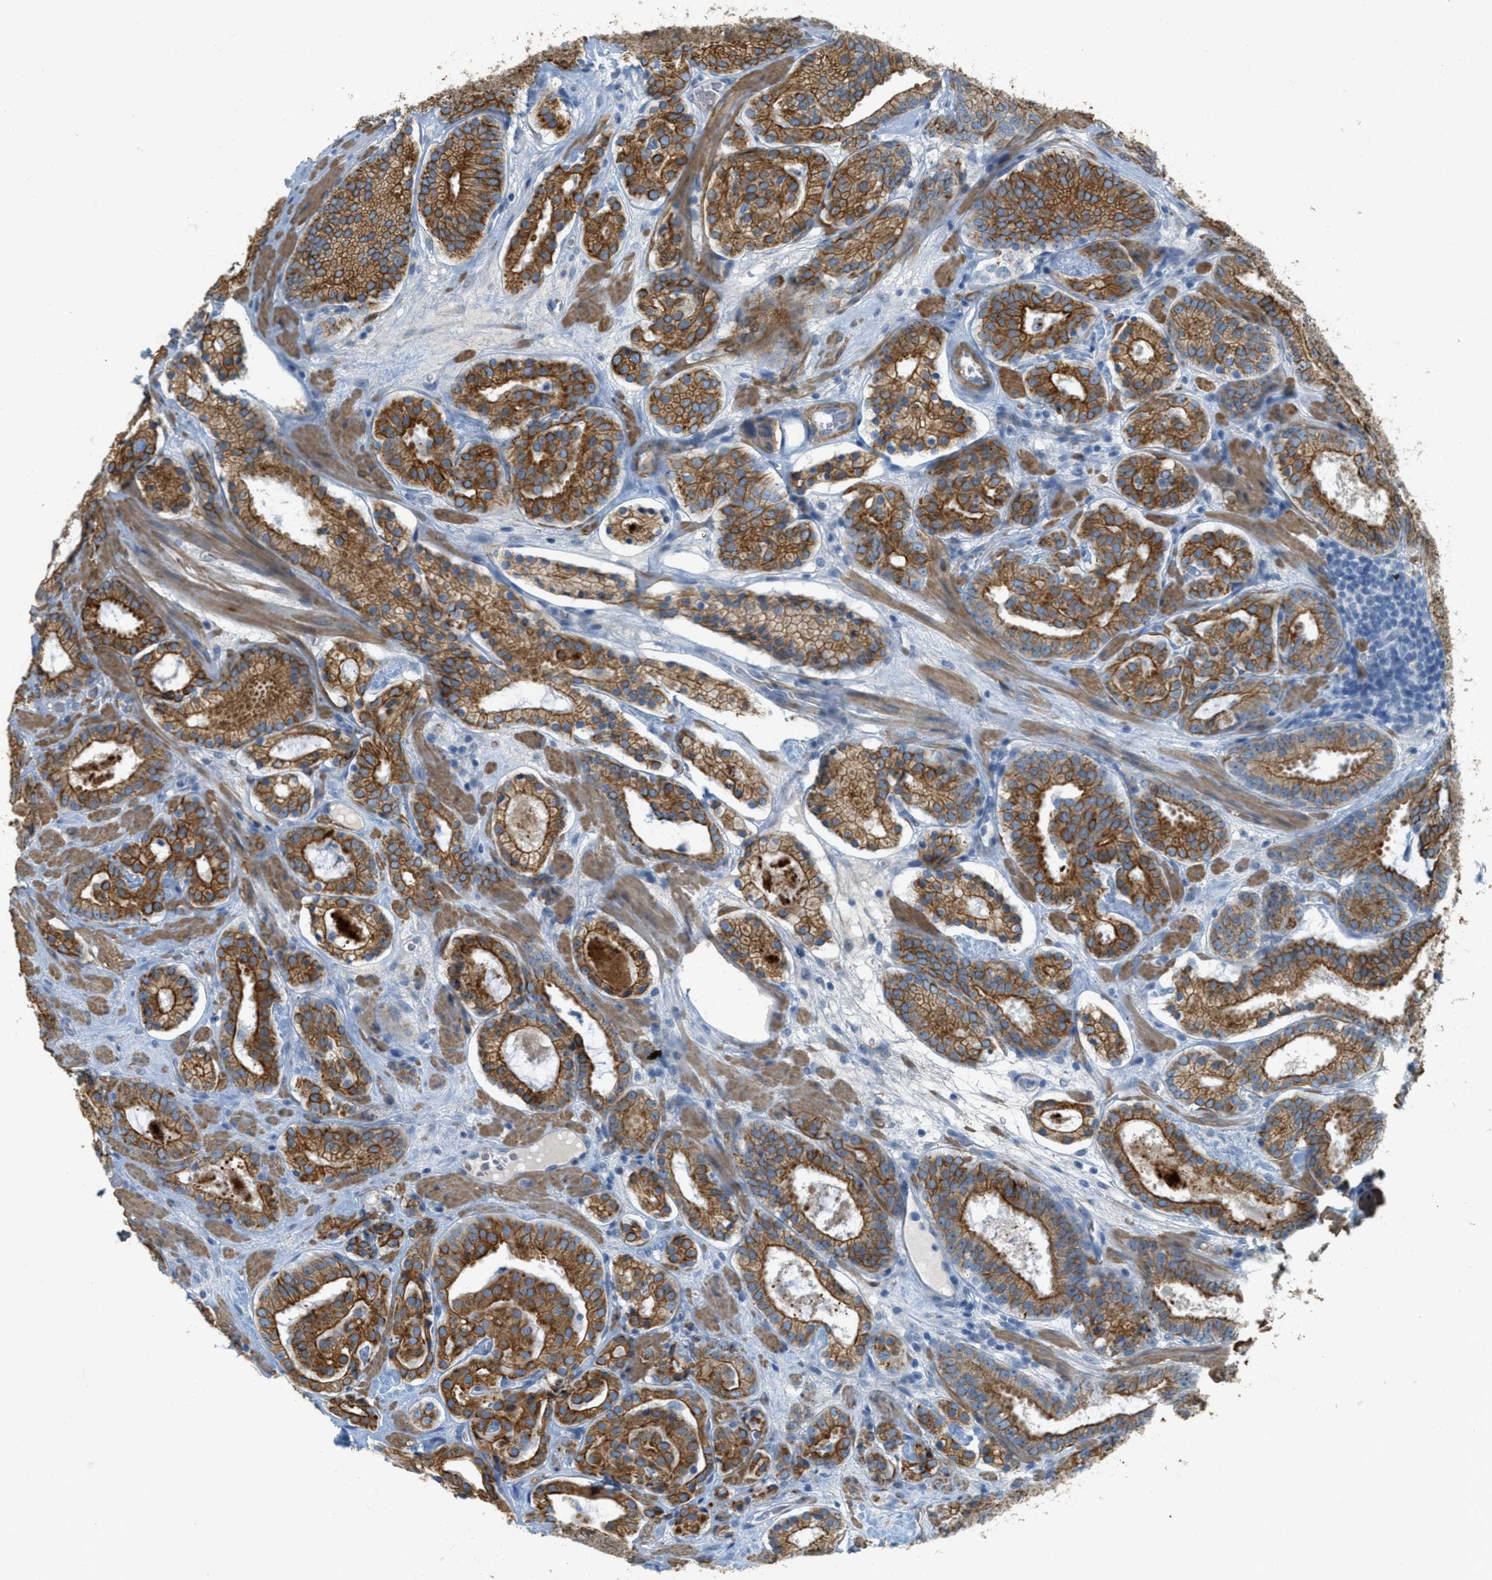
{"staining": {"intensity": "strong", "quantity": ">75%", "location": "cytoplasmic/membranous"}, "tissue": "prostate cancer", "cell_type": "Tumor cells", "image_type": "cancer", "snomed": [{"axis": "morphology", "description": "Adenocarcinoma, Low grade"}, {"axis": "topography", "description": "Prostate"}], "caption": "Immunohistochemical staining of prostate cancer (adenocarcinoma (low-grade)) shows strong cytoplasmic/membranous protein staining in approximately >75% of tumor cells.", "gene": "MRS2", "patient": {"sex": "male", "age": 69}}